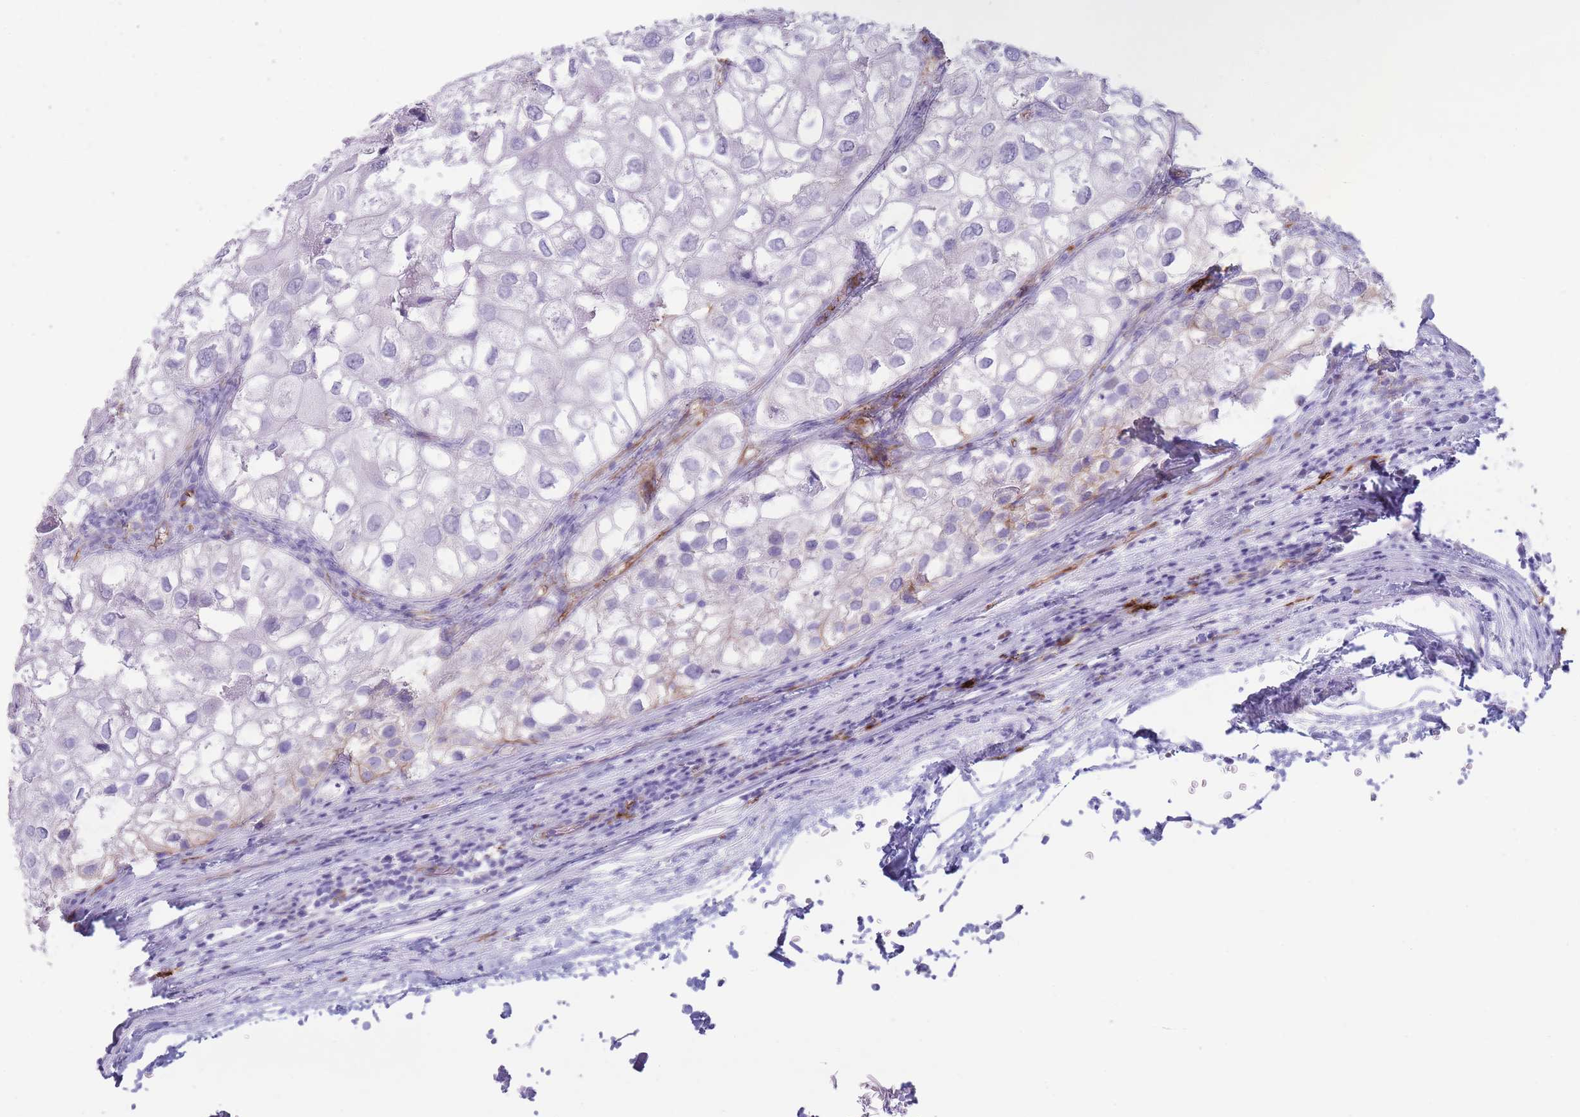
{"staining": {"intensity": "negative", "quantity": "none", "location": "none"}, "tissue": "urothelial cancer", "cell_type": "Tumor cells", "image_type": "cancer", "snomed": [{"axis": "morphology", "description": "Urothelial carcinoma, High grade"}, {"axis": "topography", "description": "Urinary bladder"}], "caption": "The micrograph demonstrates no significant positivity in tumor cells of high-grade urothelial carcinoma. Nuclei are stained in blue.", "gene": "UTP14A", "patient": {"sex": "male", "age": 64}}